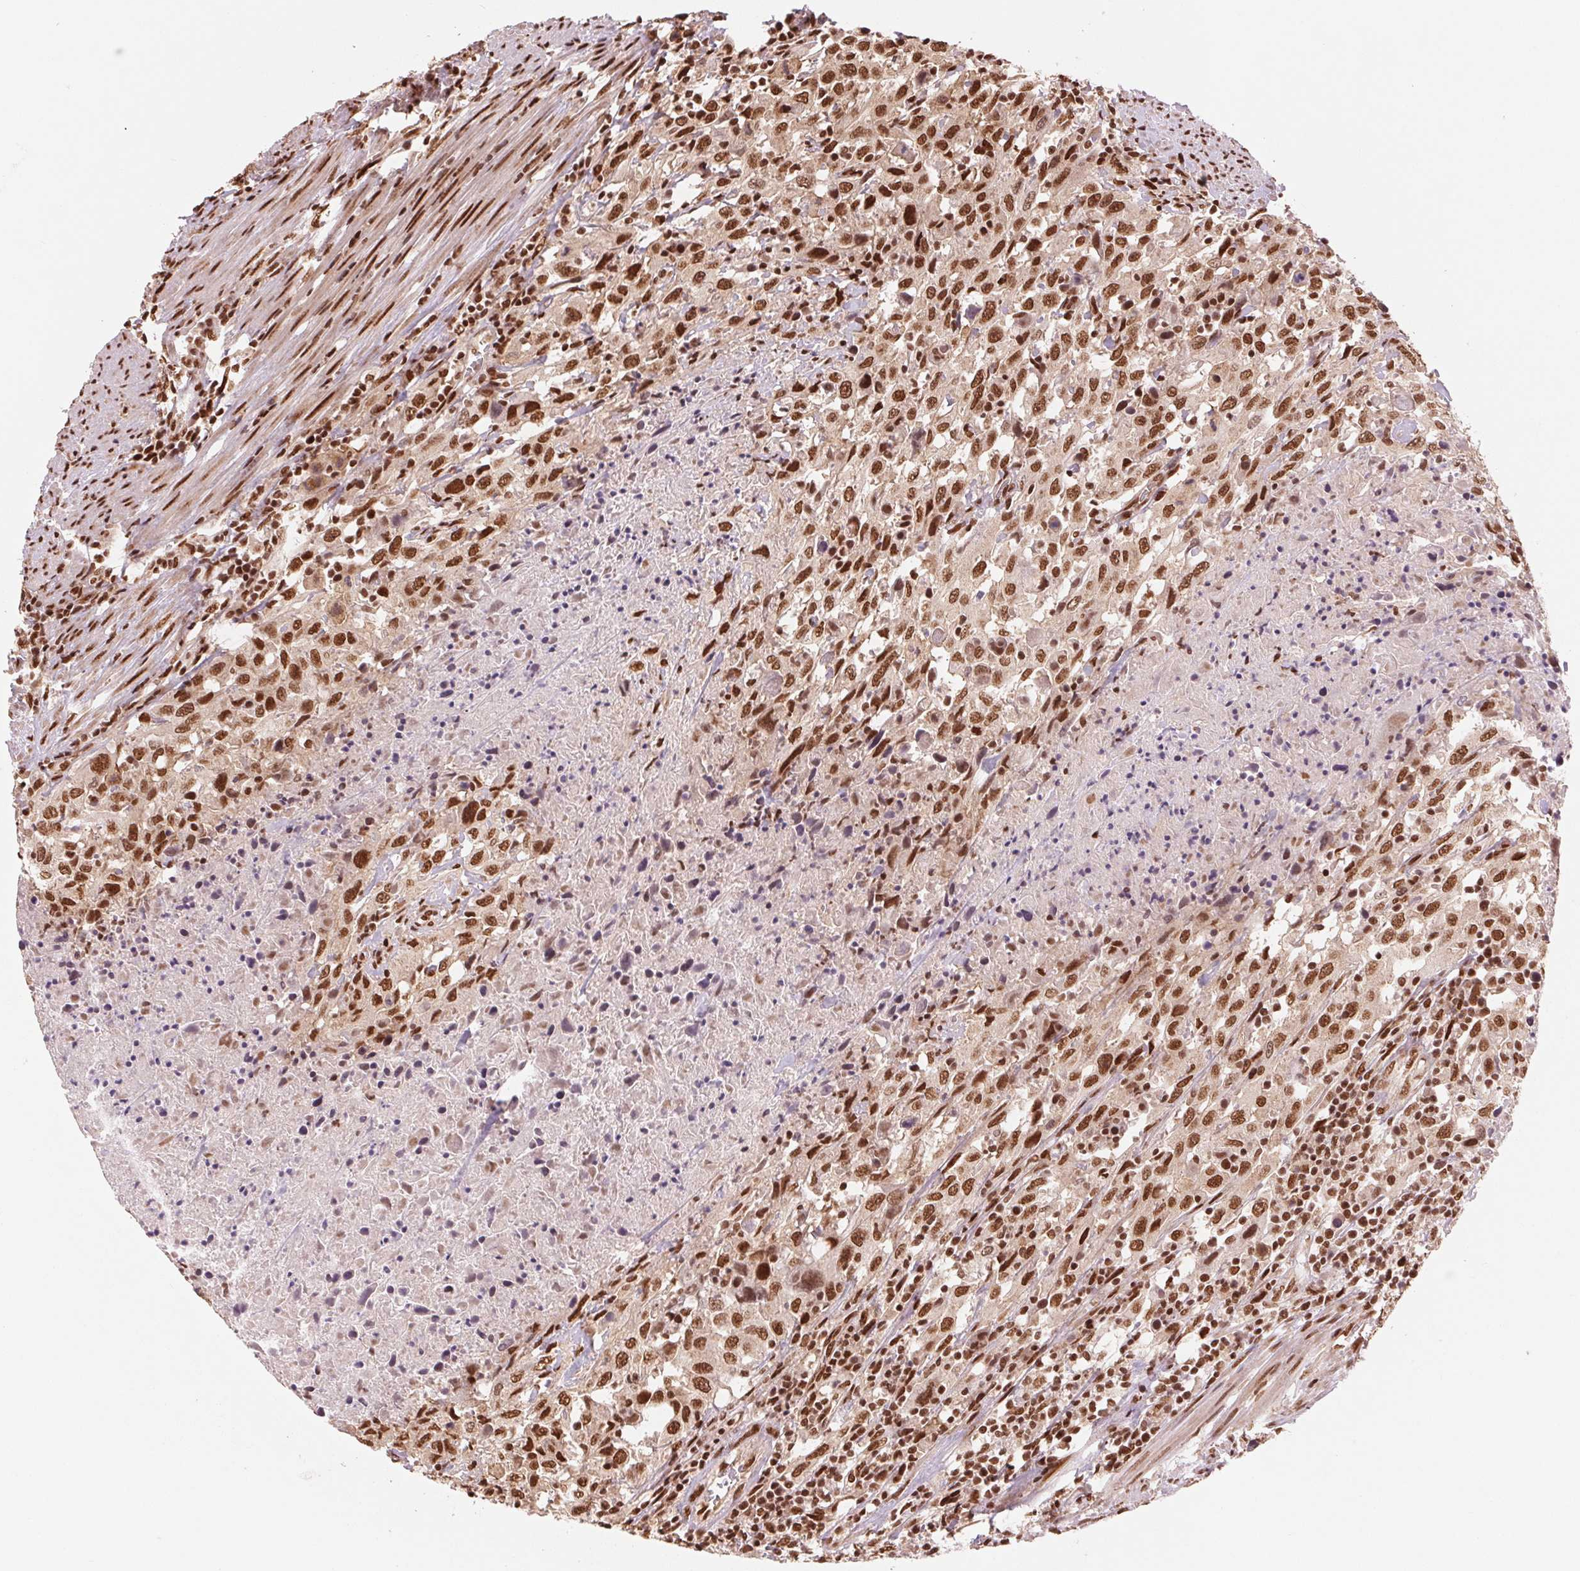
{"staining": {"intensity": "strong", "quantity": ">75%", "location": "nuclear"}, "tissue": "urothelial cancer", "cell_type": "Tumor cells", "image_type": "cancer", "snomed": [{"axis": "morphology", "description": "Urothelial carcinoma, High grade"}, {"axis": "topography", "description": "Urinary bladder"}], "caption": "This image exhibits IHC staining of human urothelial carcinoma (high-grade), with high strong nuclear expression in about >75% of tumor cells.", "gene": "TTLL9", "patient": {"sex": "male", "age": 61}}